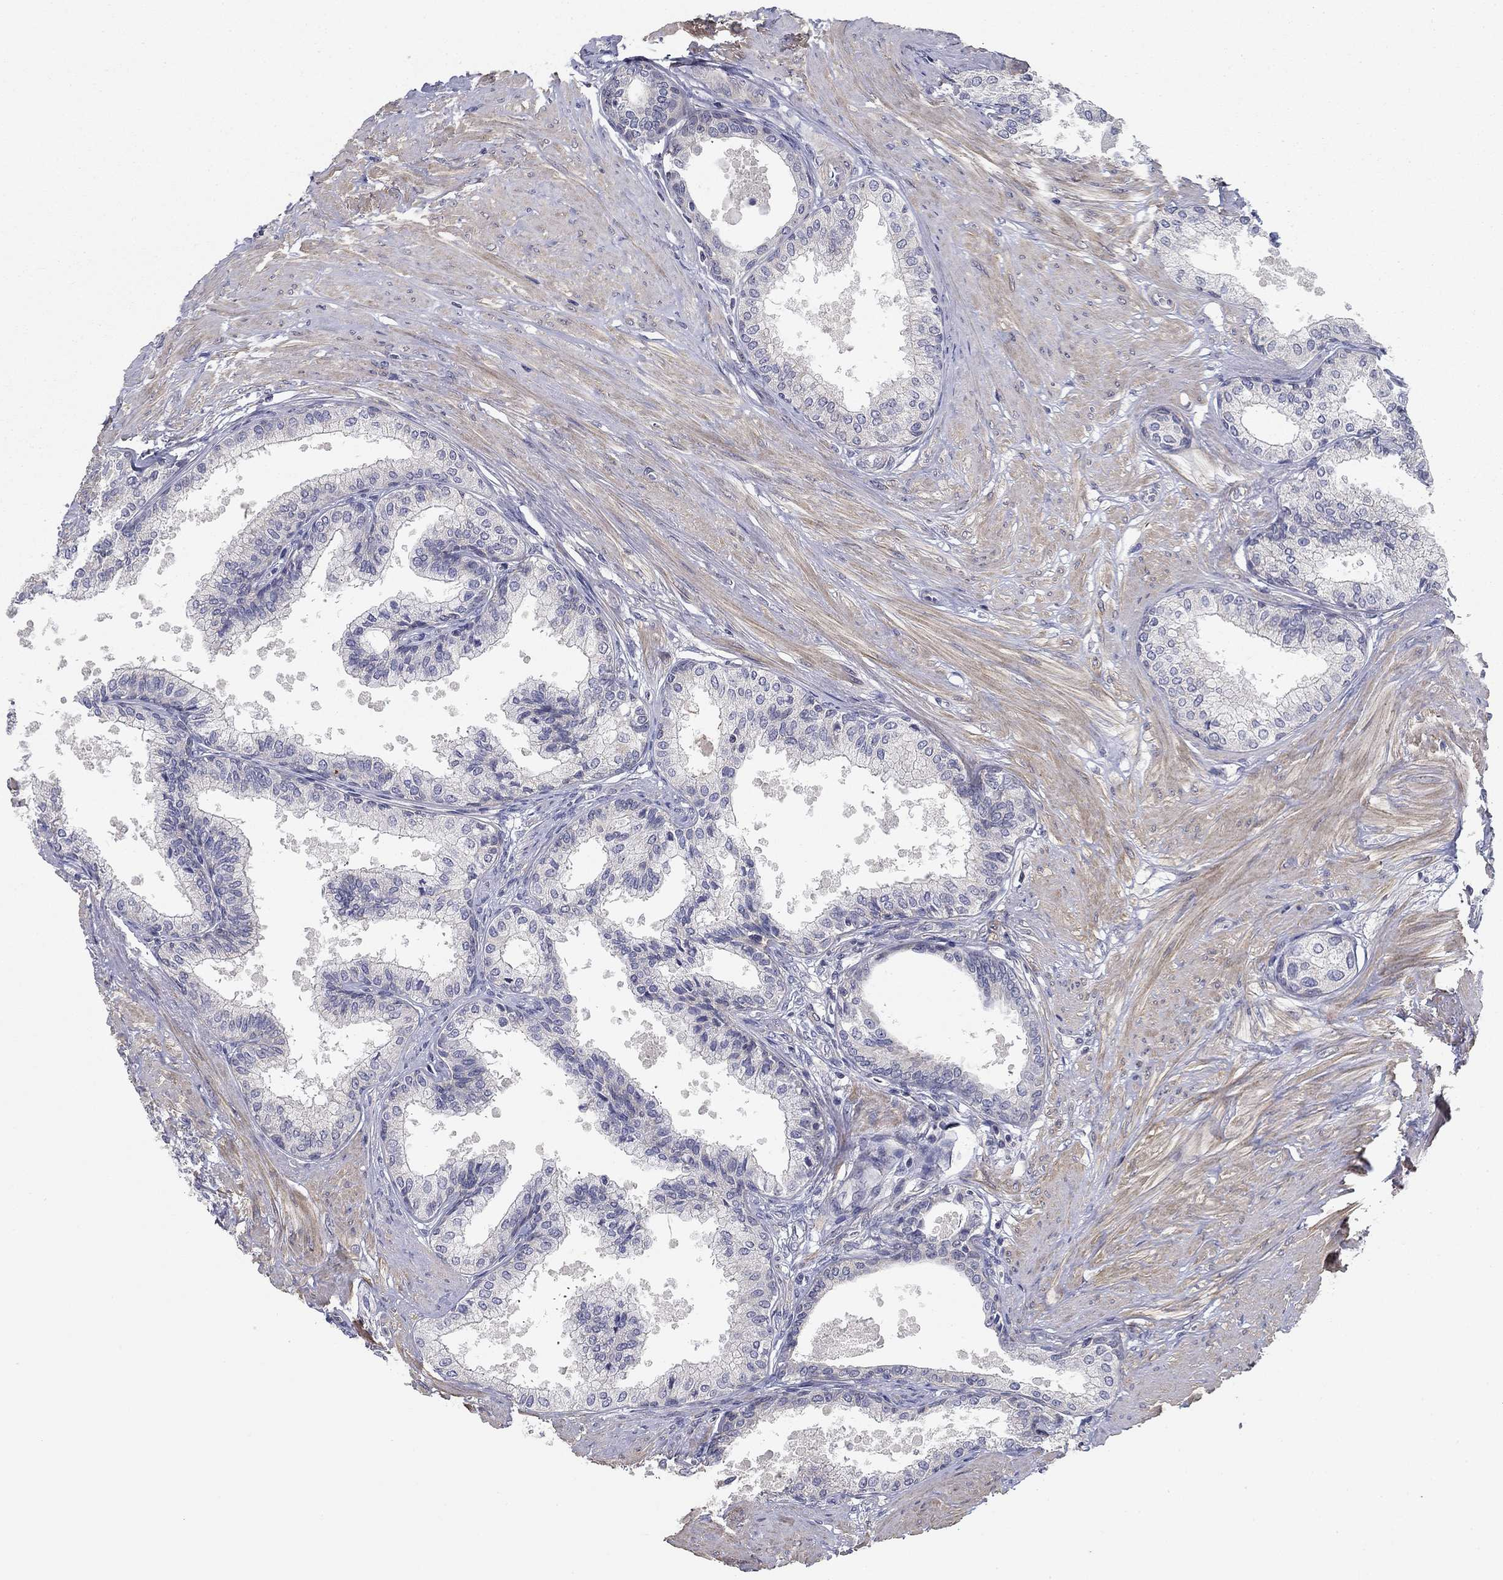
{"staining": {"intensity": "negative", "quantity": "none", "location": "none"}, "tissue": "prostate", "cell_type": "Glandular cells", "image_type": "normal", "snomed": [{"axis": "morphology", "description": "Normal tissue, NOS"}, {"axis": "topography", "description": "Prostate"}], "caption": "IHC image of normal prostate stained for a protein (brown), which demonstrates no expression in glandular cells.", "gene": "GRK7", "patient": {"sex": "male", "age": 63}}